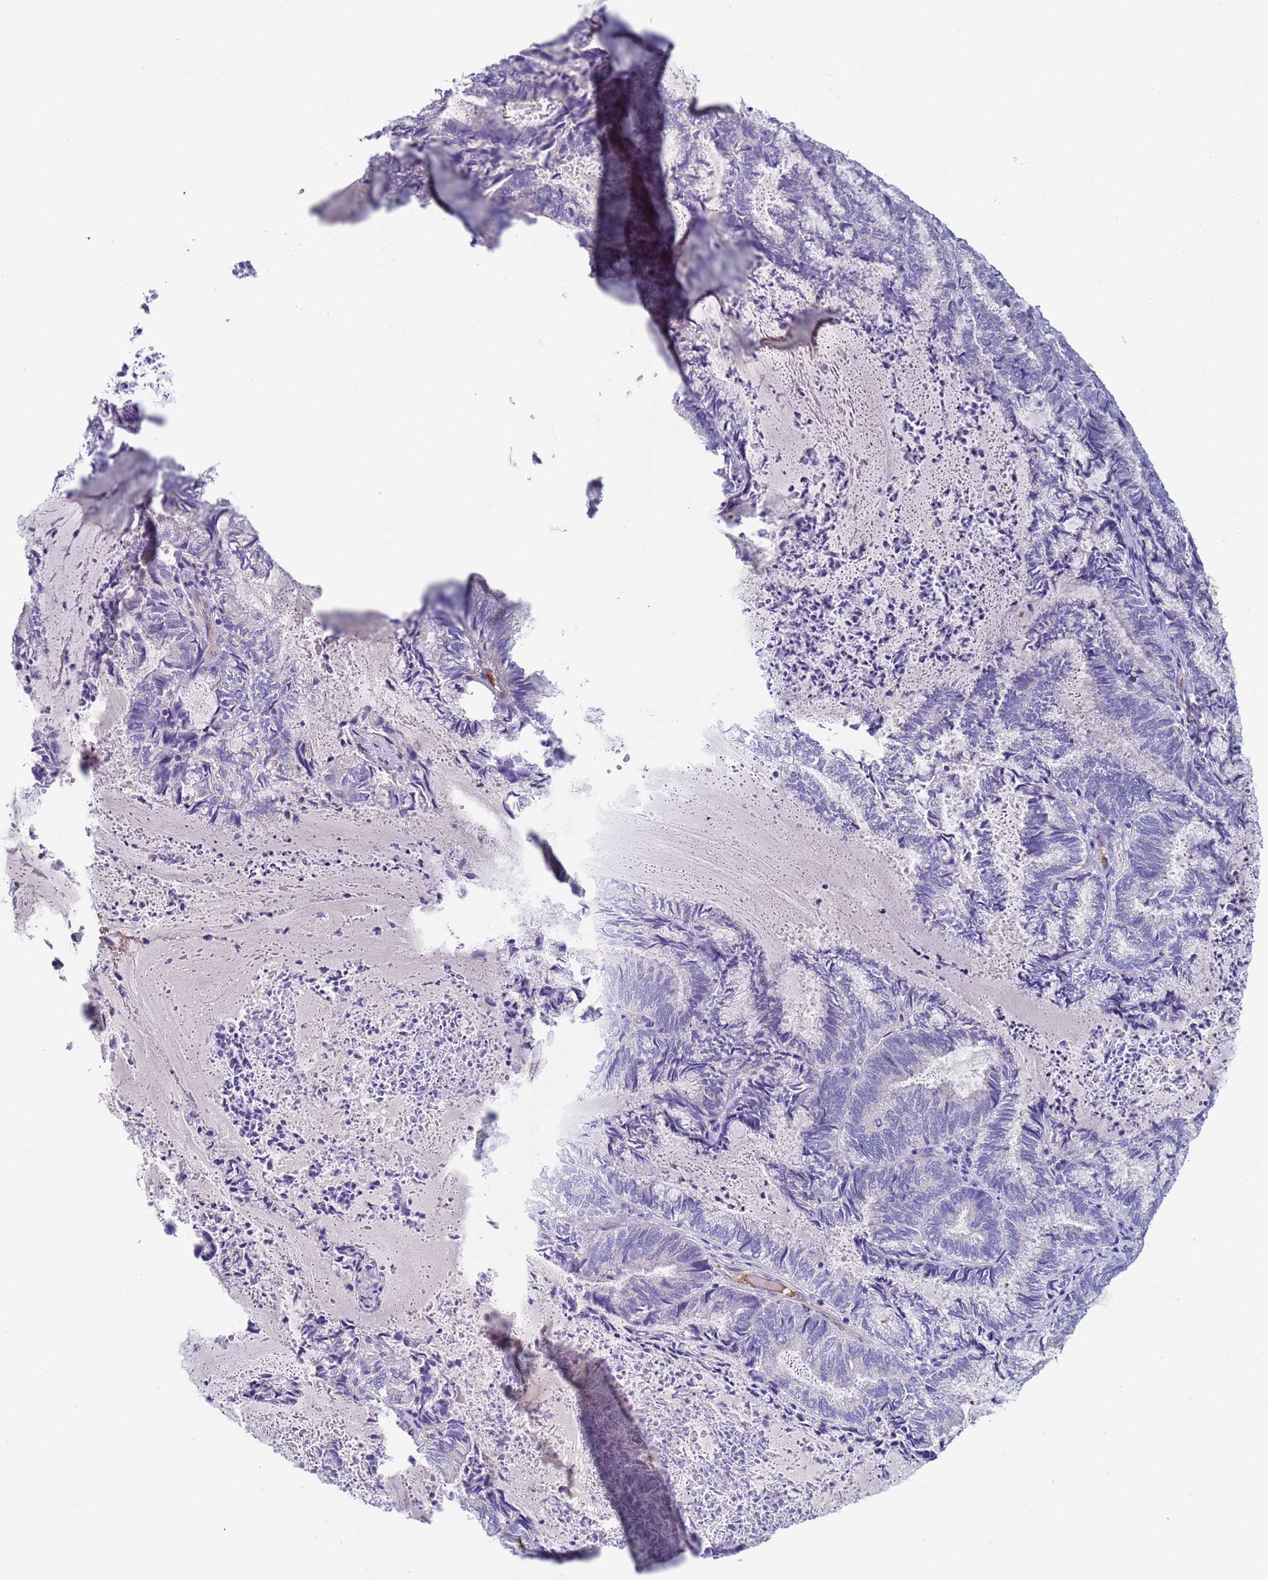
{"staining": {"intensity": "negative", "quantity": "none", "location": "none"}, "tissue": "endometrial cancer", "cell_type": "Tumor cells", "image_type": "cancer", "snomed": [{"axis": "morphology", "description": "Adenocarcinoma, NOS"}, {"axis": "topography", "description": "Endometrium"}], "caption": "The immunohistochemistry (IHC) photomicrograph has no significant positivity in tumor cells of endometrial cancer tissue.", "gene": "KBTBD3", "patient": {"sex": "female", "age": 80}}